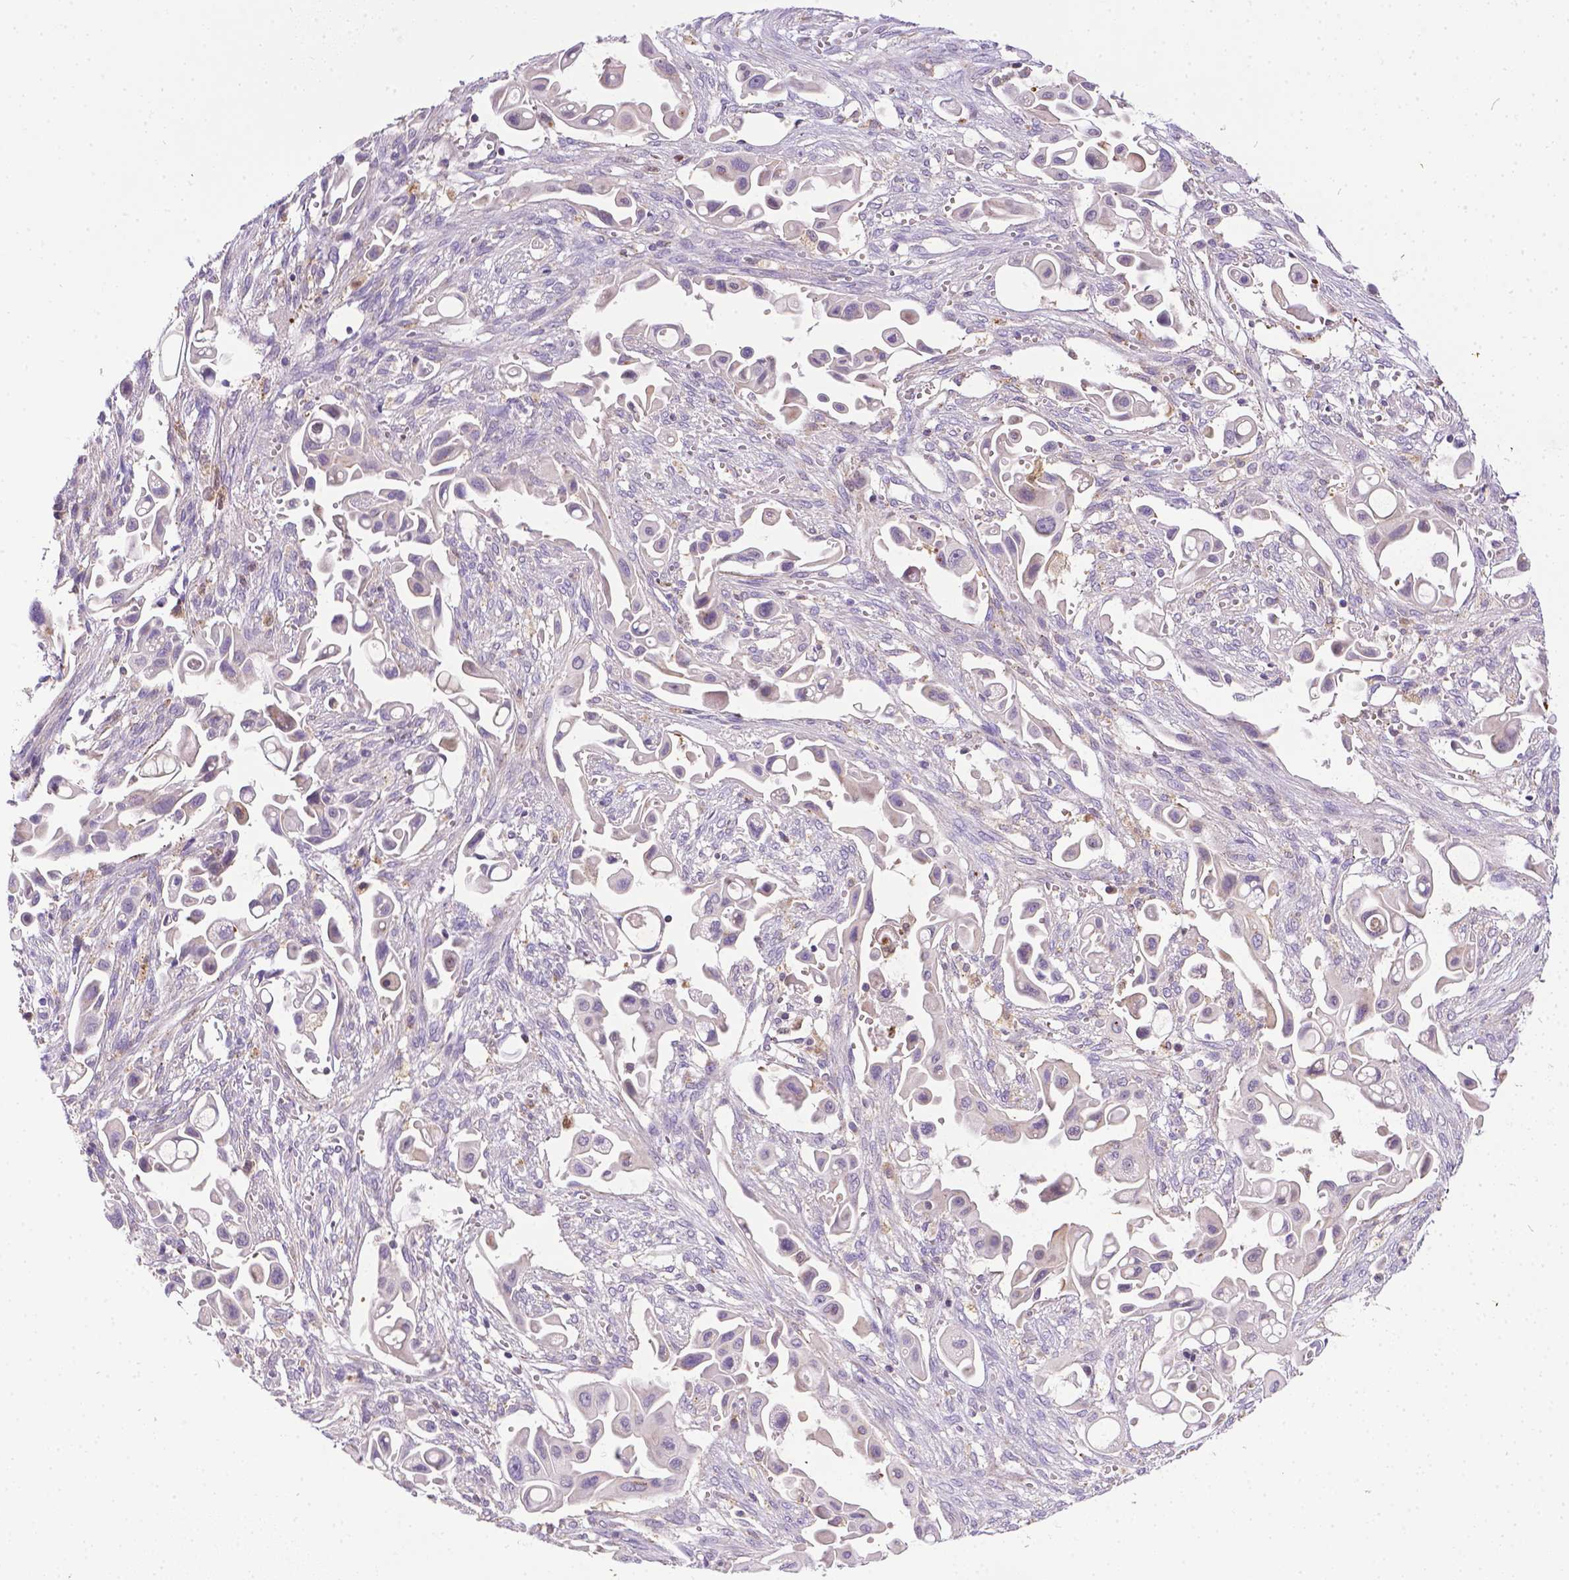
{"staining": {"intensity": "negative", "quantity": "none", "location": "none"}, "tissue": "pancreatic cancer", "cell_type": "Tumor cells", "image_type": "cancer", "snomed": [{"axis": "morphology", "description": "Adenocarcinoma, NOS"}, {"axis": "topography", "description": "Pancreas"}], "caption": "The immunohistochemistry micrograph has no significant expression in tumor cells of pancreatic cancer (adenocarcinoma) tissue.", "gene": "TM4SF18", "patient": {"sex": "male", "age": 50}}